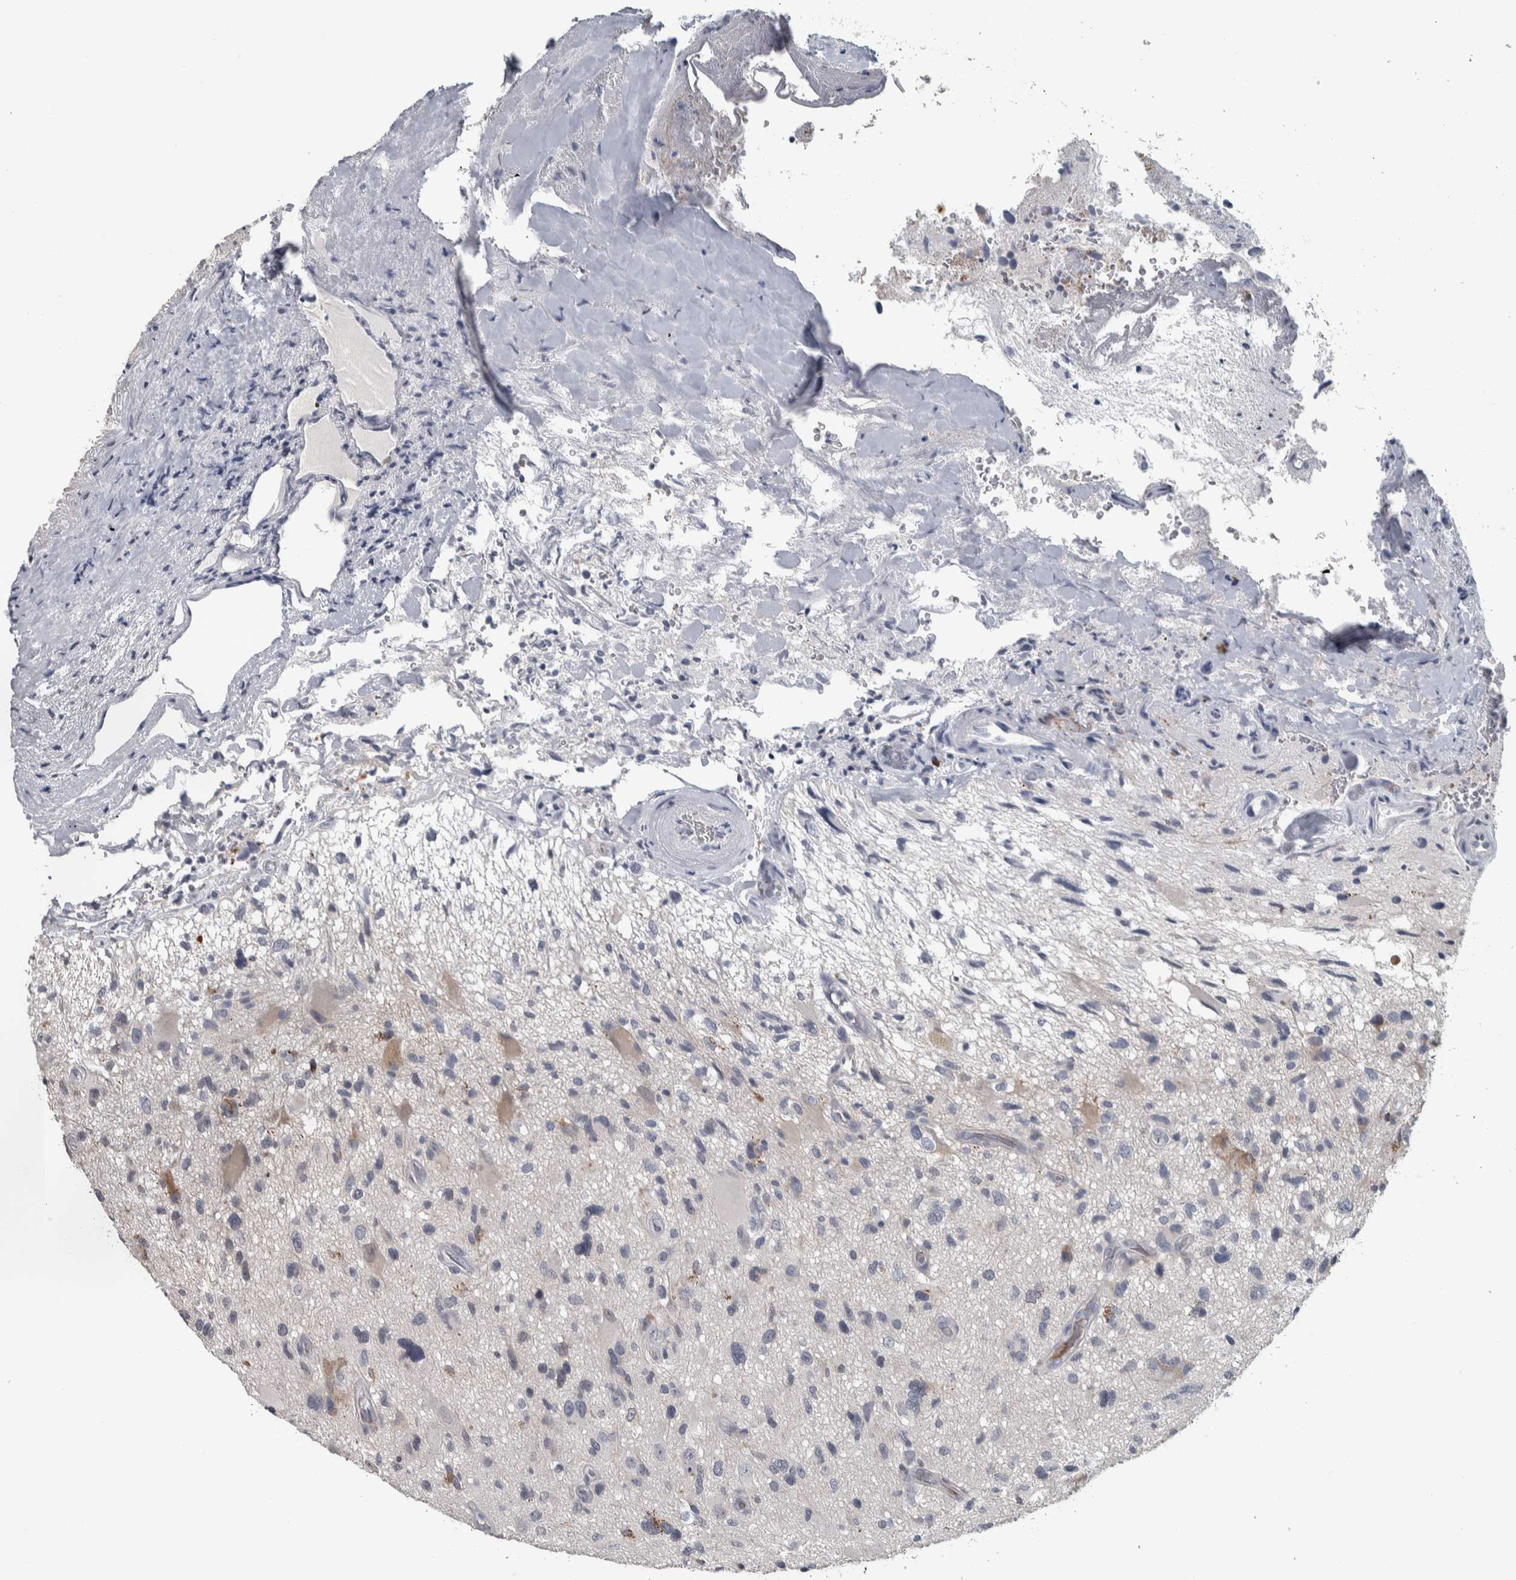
{"staining": {"intensity": "moderate", "quantity": "<25%", "location": "cytoplasmic/membranous"}, "tissue": "glioma", "cell_type": "Tumor cells", "image_type": "cancer", "snomed": [{"axis": "morphology", "description": "Glioma, malignant, High grade"}, {"axis": "topography", "description": "Brain"}], "caption": "DAB immunohistochemical staining of human malignant glioma (high-grade) demonstrates moderate cytoplasmic/membranous protein expression in about <25% of tumor cells.", "gene": "CAVIN4", "patient": {"sex": "male", "age": 33}}